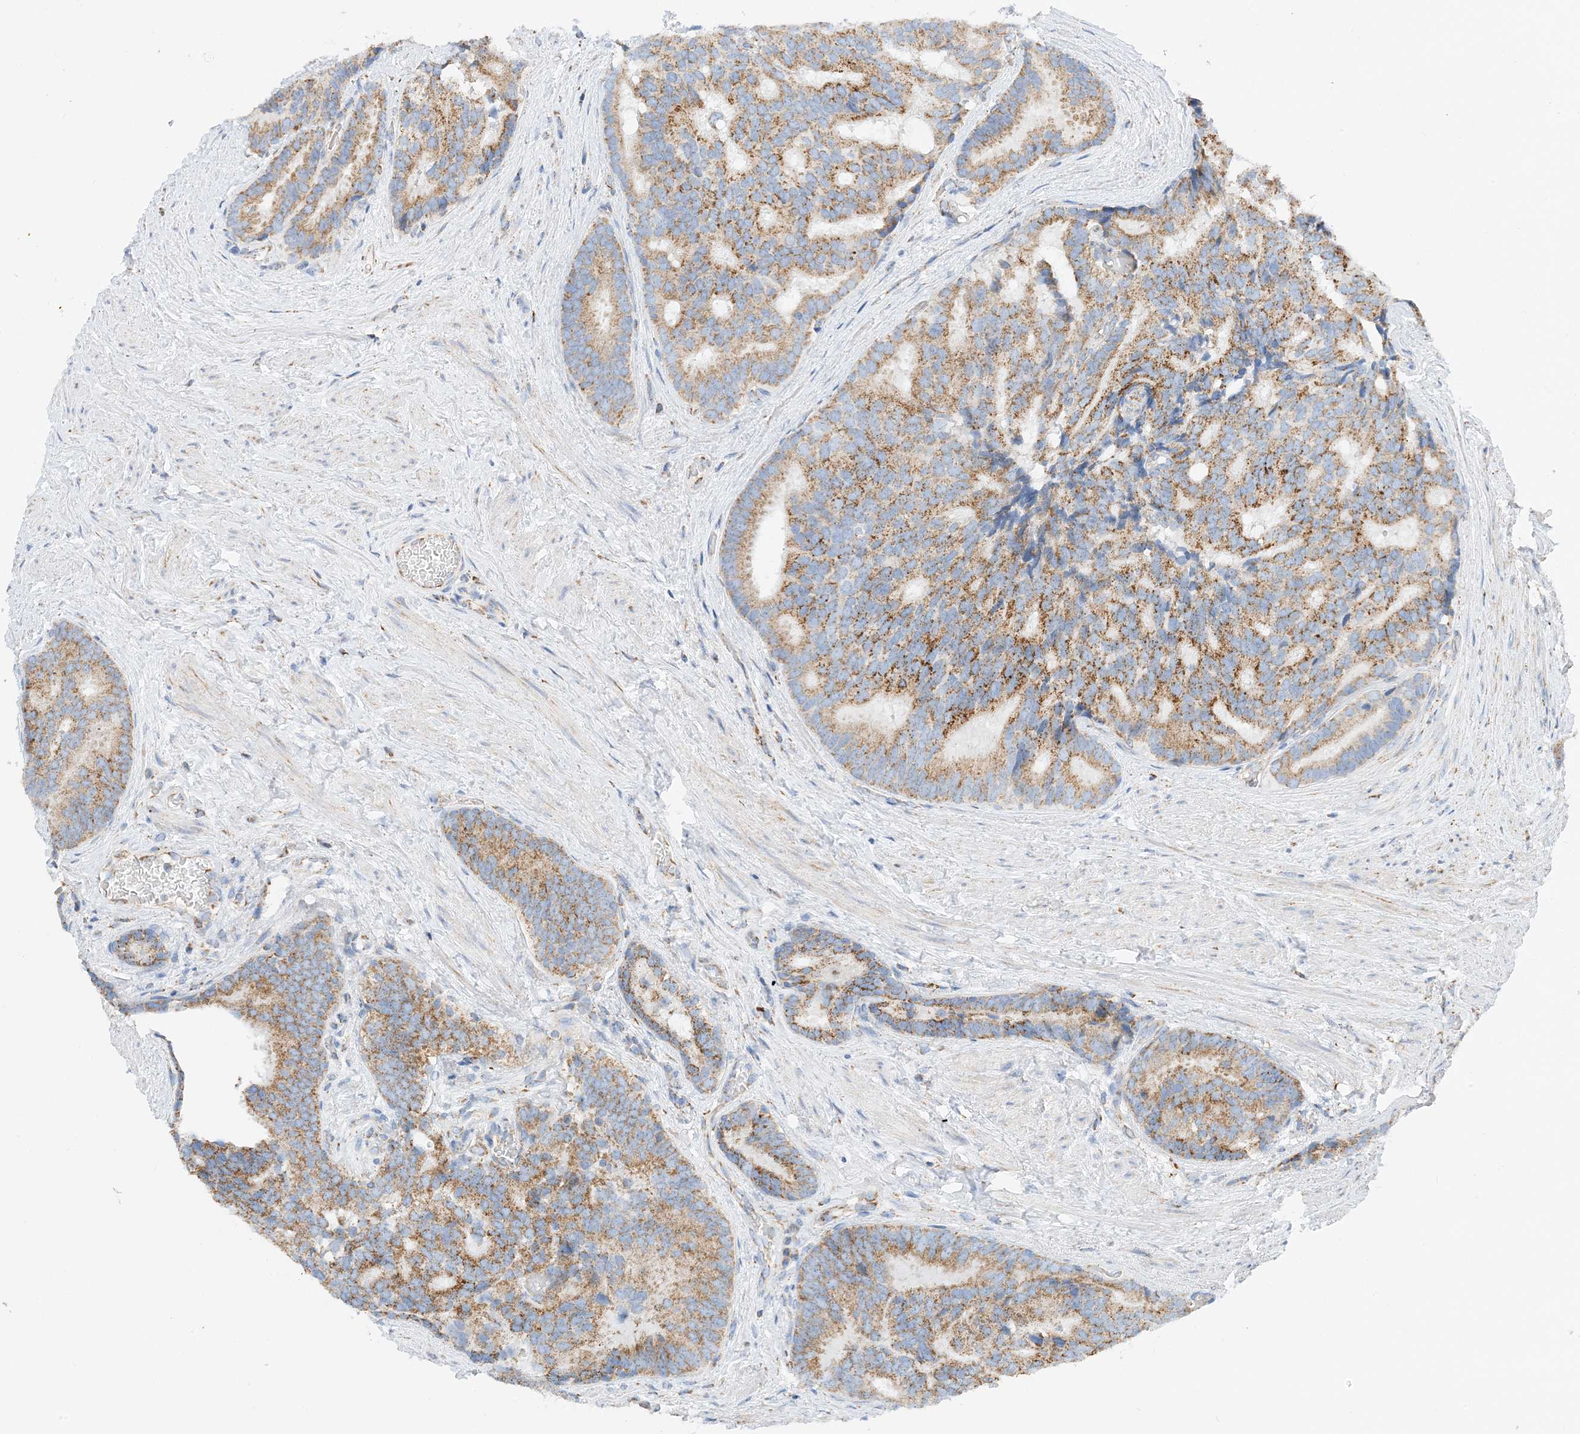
{"staining": {"intensity": "moderate", "quantity": ">75%", "location": "cytoplasmic/membranous"}, "tissue": "prostate cancer", "cell_type": "Tumor cells", "image_type": "cancer", "snomed": [{"axis": "morphology", "description": "Adenocarcinoma, Low grade"}, {"axis": "topography", "description": "Prostate"}], "caption": "Adenocarcinoma (low-grade) (prostate) stained for a protein (brown) shows moderate cytoplasmic/membranous positive staining in about >75% of tumor cells.", "gene": "CAPN13", "patient": {"sex": "male", "age": 71}}